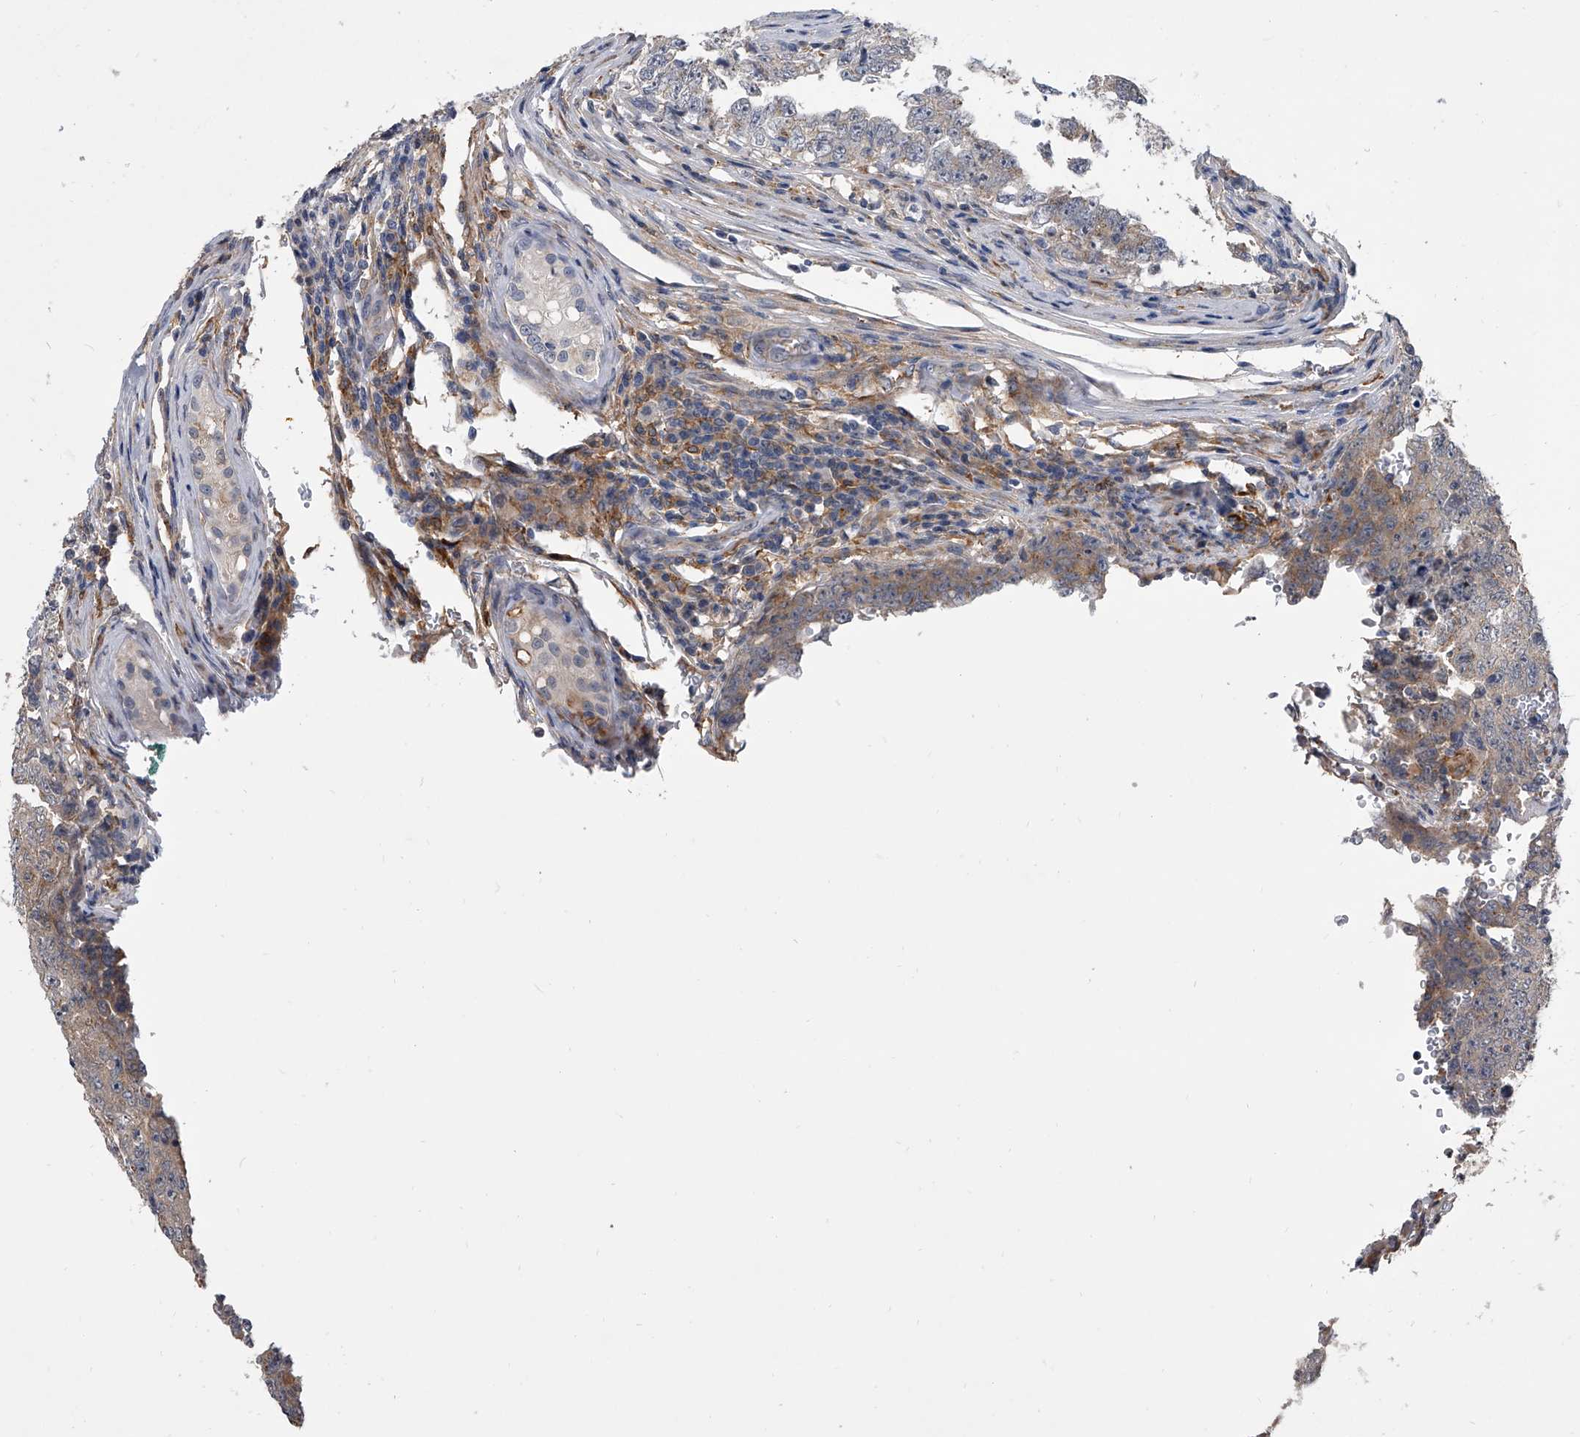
{"staining": {"intensity": "weak", "quantity": "<25%", "location": "cytoplasmic/membranous"}, "tissue": "testis cancer", "cell_type": "Tumor cells", "image_type": "cancer", "snomed": [{"axis": "morphology", "description": "Carcinoma, Embryonal, NOS"}, {"axis": "topography", "description": "Testis"}], "caption": "Photomicrograph shows no significant protein expression in tumor cells of testis cancer.", "gene": "MAP4K3", "patient": {"sex": "male", "age": 26}}